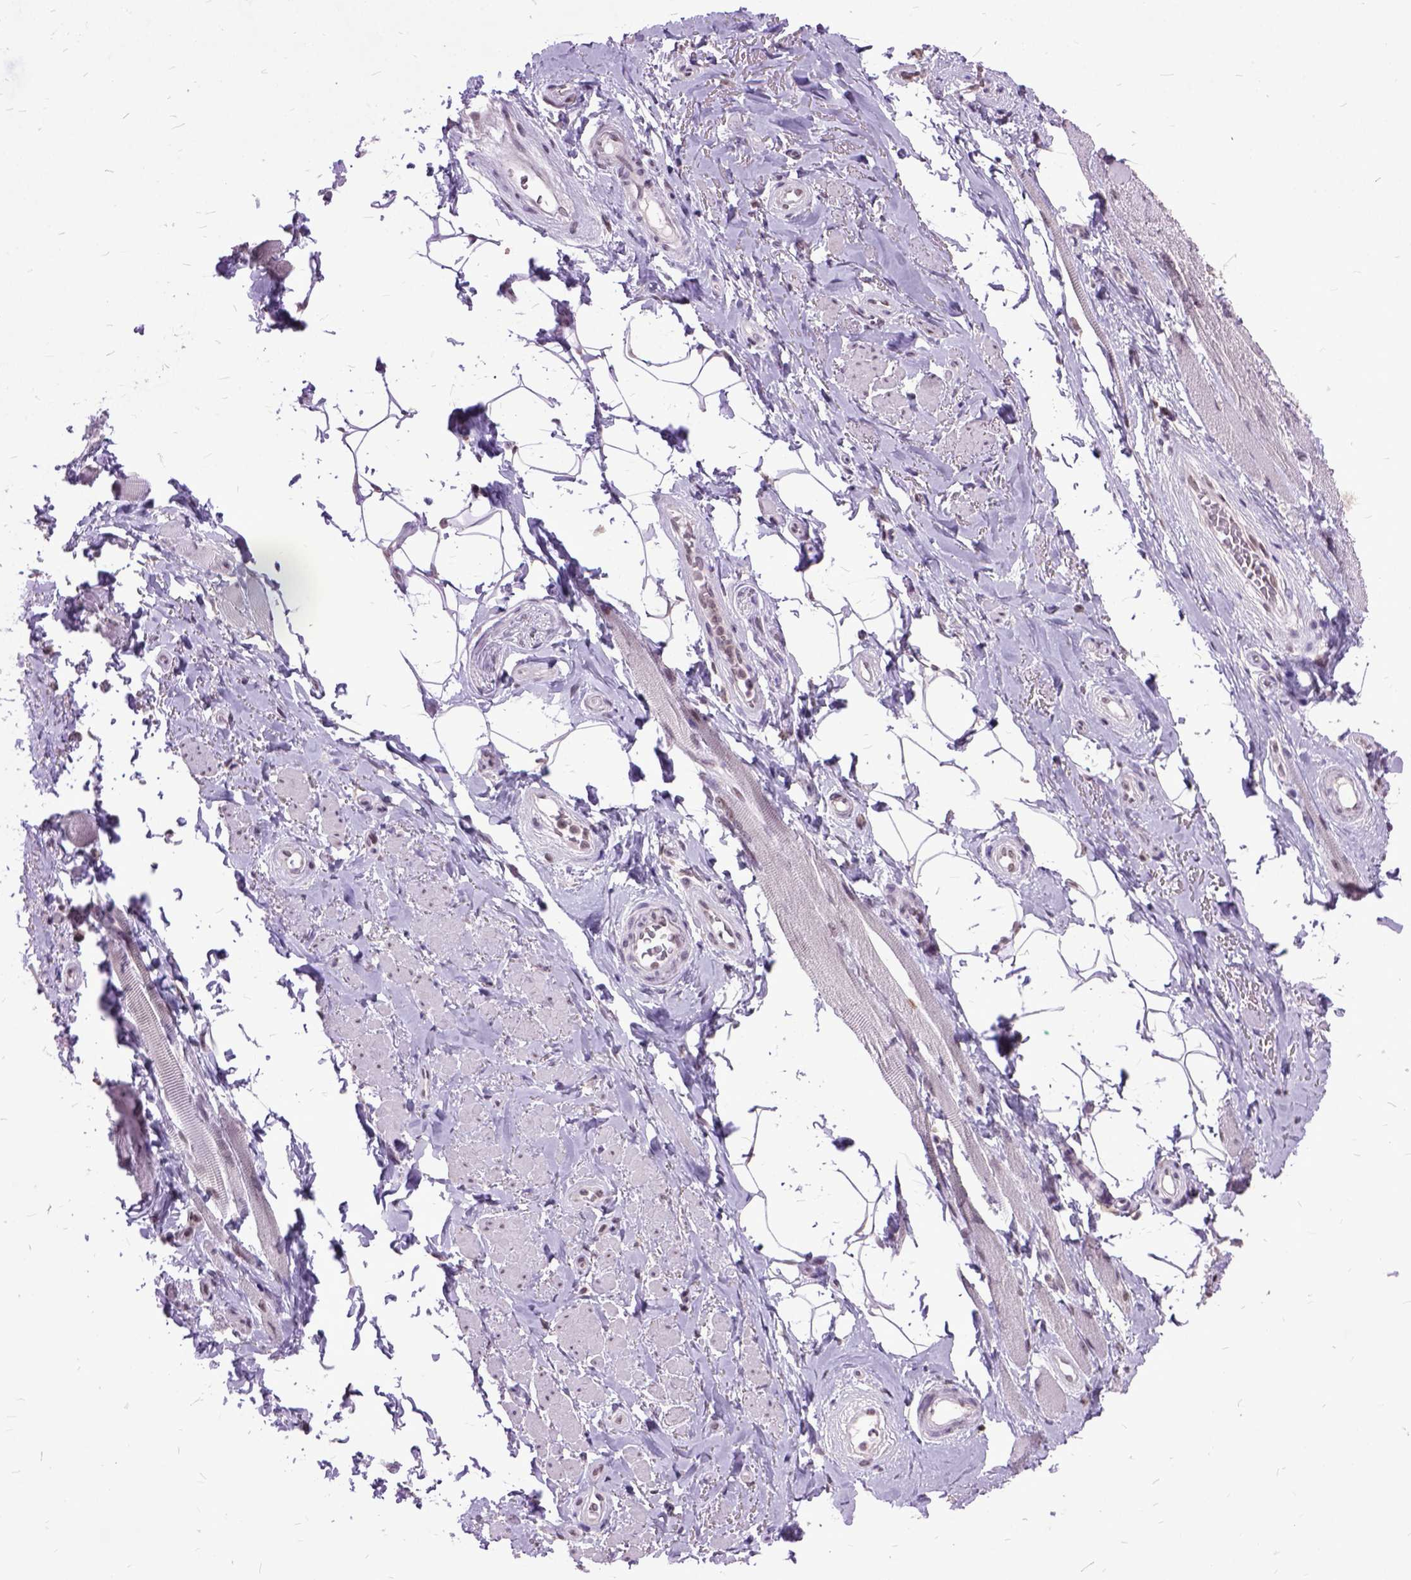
{"staining": {"intensity": "moderate", "quantity": ">75%", "location": "nuclear"}, "tissue": "adipose tissue", "cell_type": "Adipocytes", "image_type": "normal", "snomed": [{"axis": "morphology", "description": "Normal tissue, NOS"}, {"axis": "topography", "description": "Anal"}, {"axis": "topography", "description": "Peripheral nerve tissue"}], "caption": "Moderate nuclear positivity for a protein is seen in approximately >75% of adipocytes of normal adipose tissue using immunohistochemistry (IHC).", "gene": "ORC5", "patient": {"sex": "male", "age": 53}}